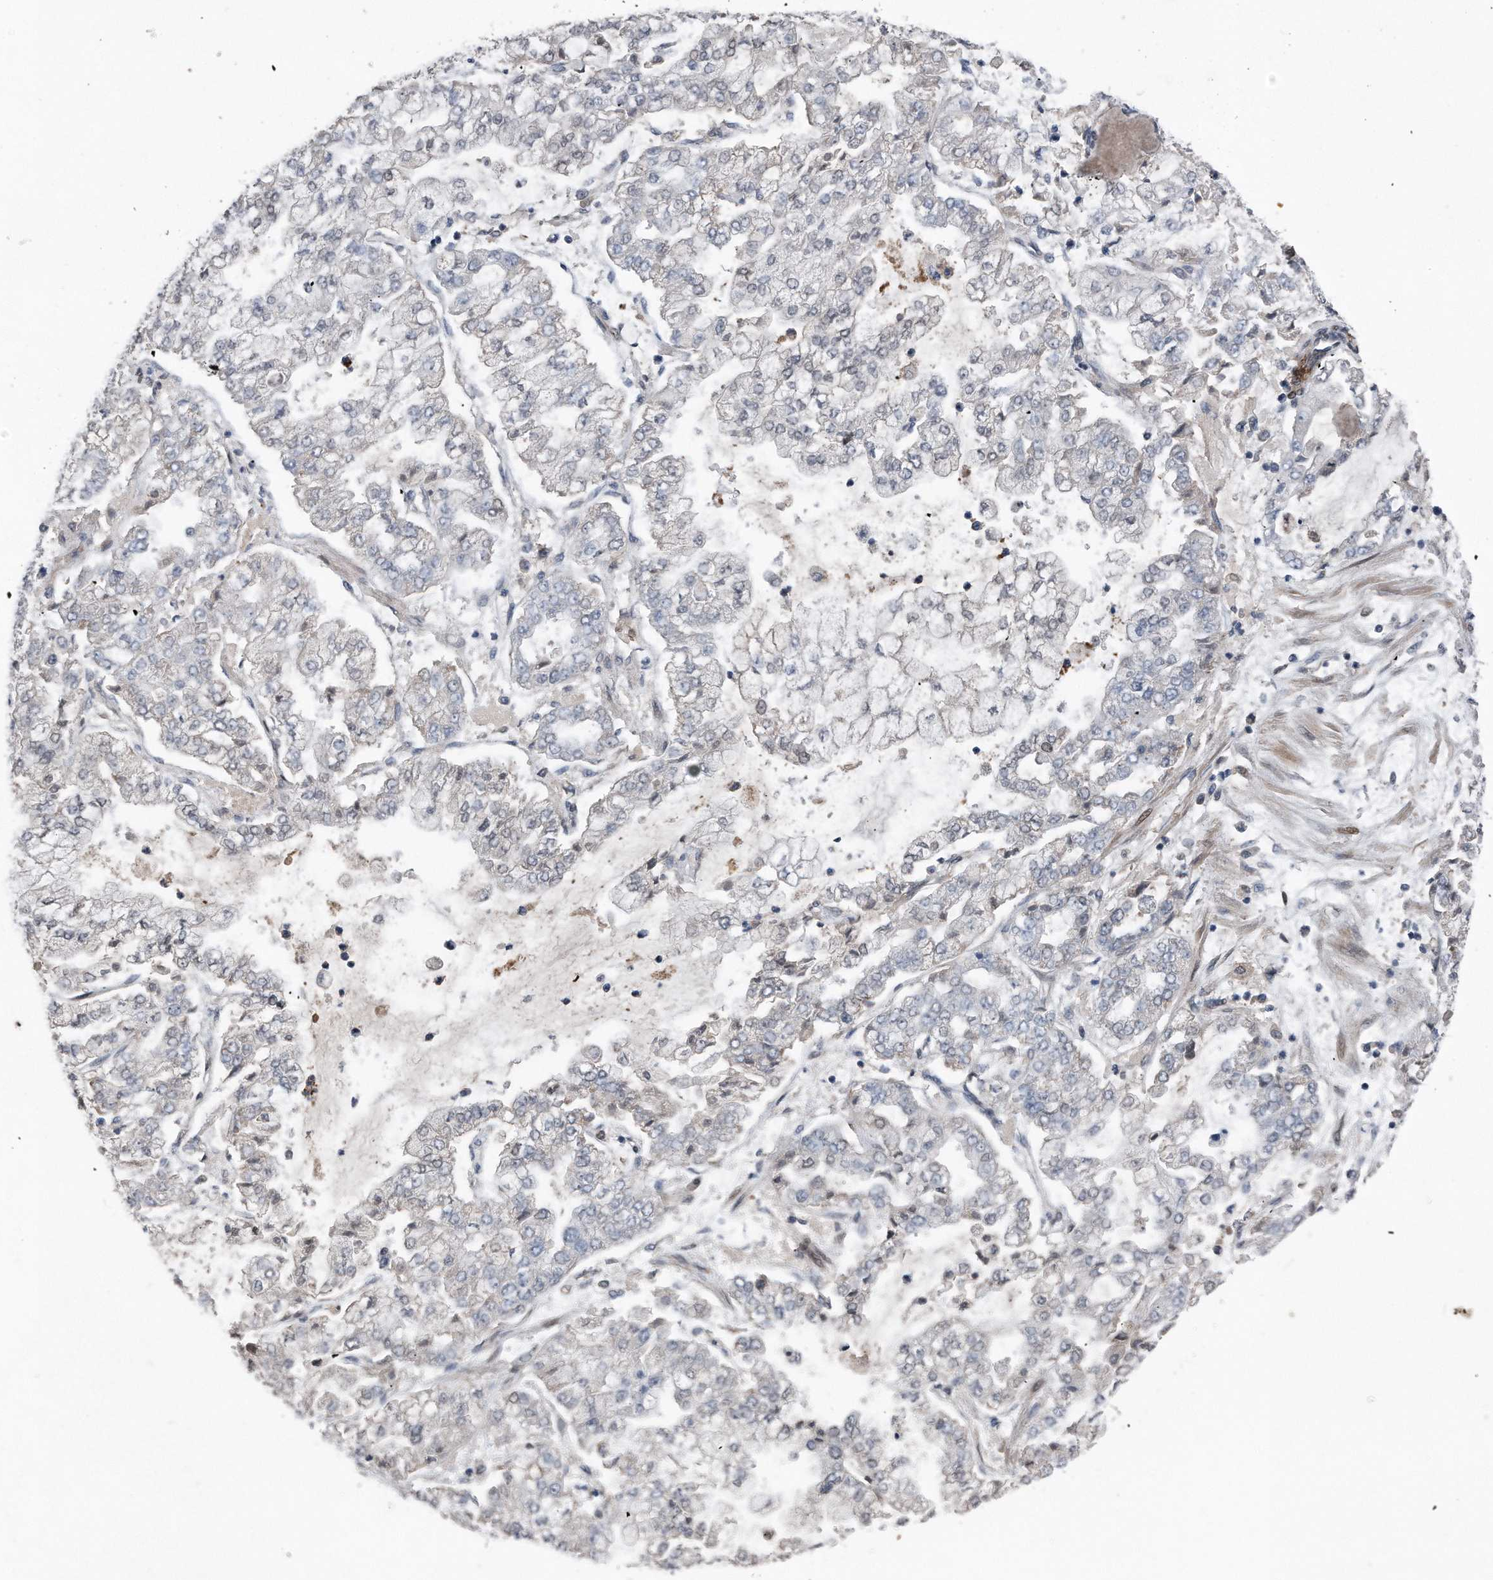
{"staining": {"intensity": "negative", "quantity": "none", "location": "none"}, "tissue": "stomach cancer", "cell_type": "Tumor cells", "image_type": "cancer", "snomed": [{"axis": "morphology", "description": "Adenocarcinoma, NOS"}, {"axis": "topography", "description": "Stomach"}], "caption": "Tumor cells show no significant expression in stomach cancer.", "gene": "DST", "patient": {"sex": "male", "age": 76}}